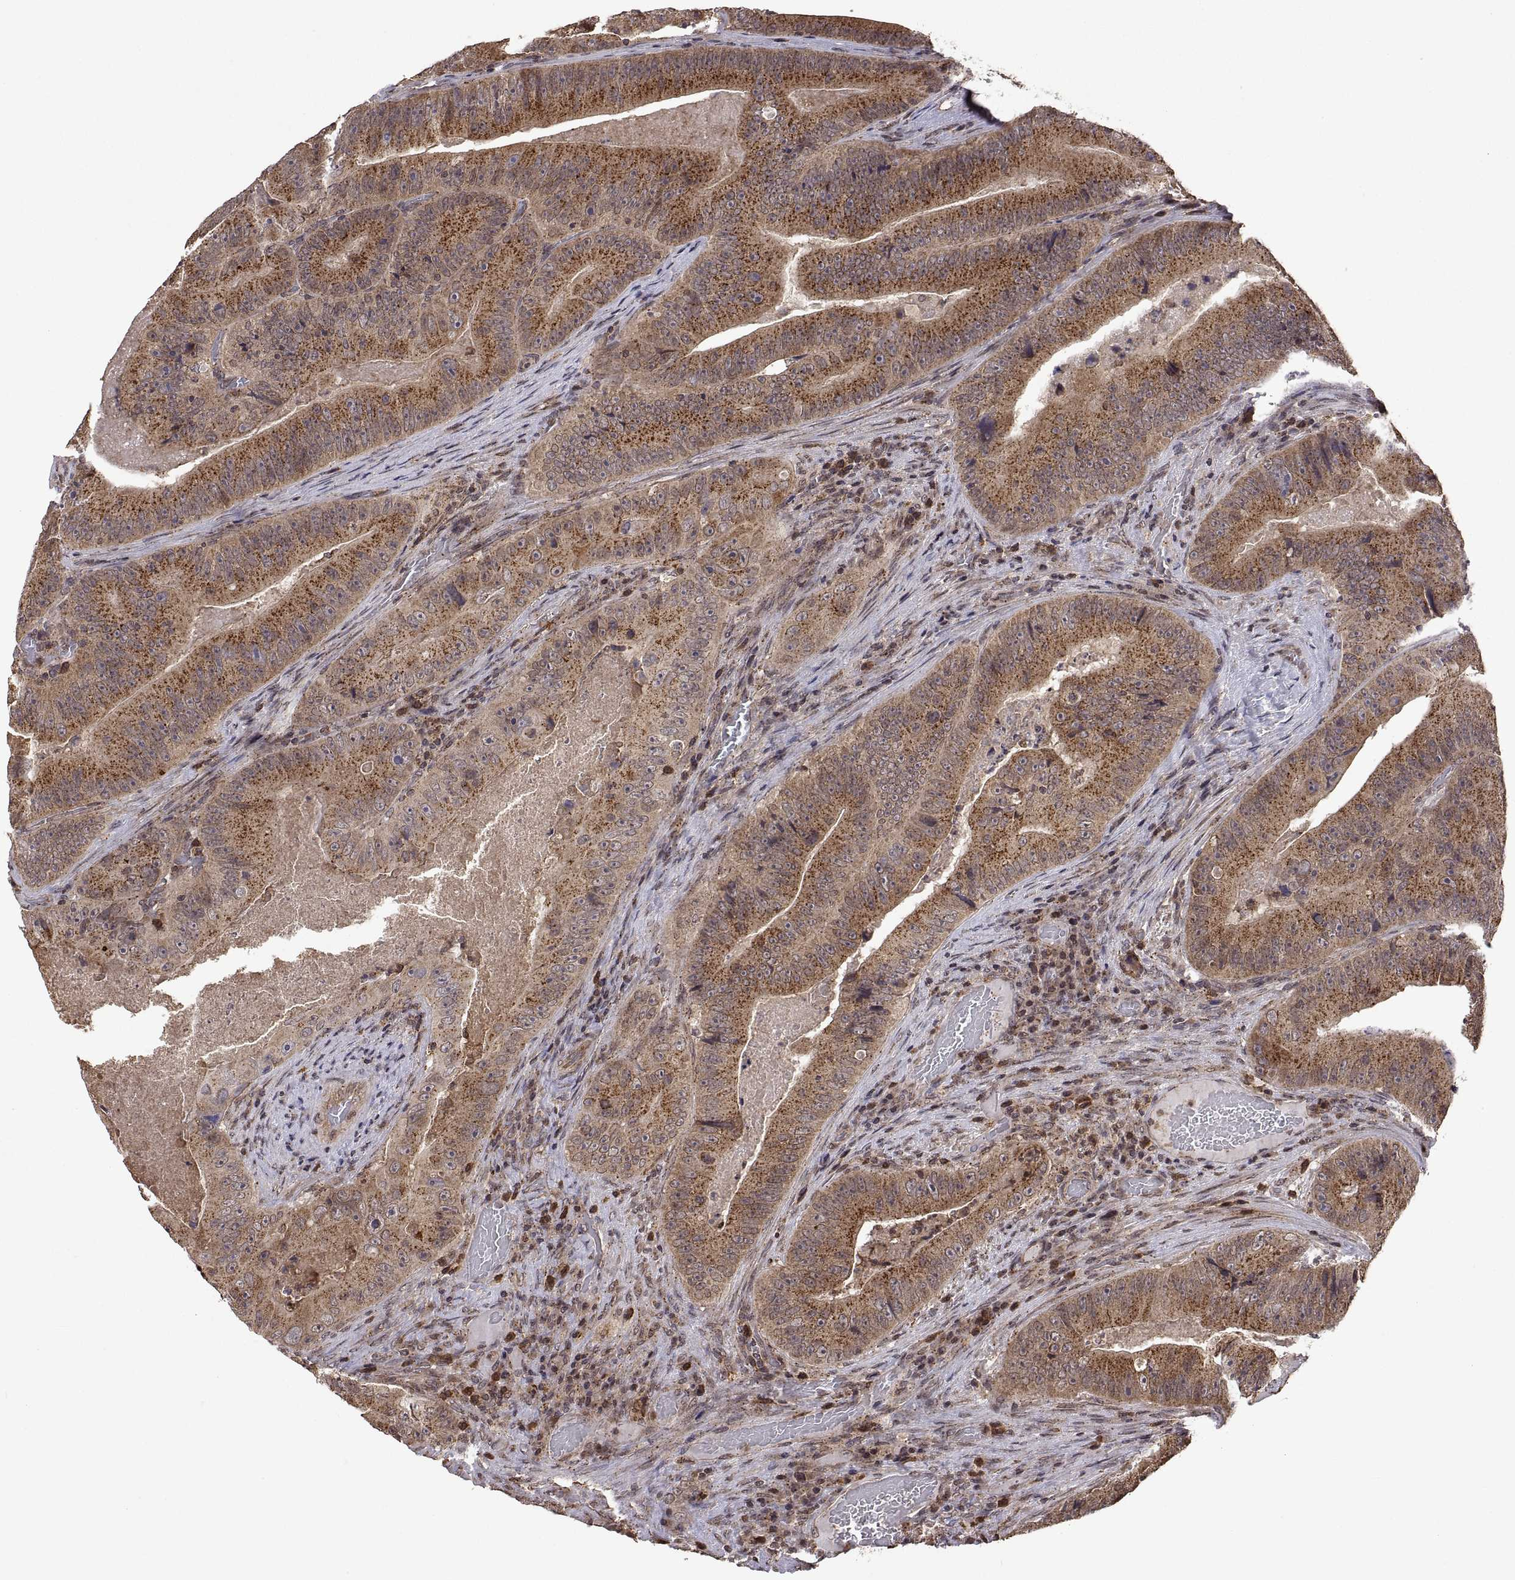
{"staining": {"intensity": "strong", "quantity": ">75%", "location": "cytoplasmic/membranous"}, "tissue": "colorectal cancer", "cell_type": "Tumor cells", "image_type": "cancer", "snomed": [{"axis": "morphology", "description": "Adenocarcinoma, NOS"}, {"axis": "topography", "description": "Colon"}], "caption": "A brown stain highlights strong cytoplasmic/membranous expression of a protein in human colorectal cancer tumor cells. (brown staining indicates protein expression, while blue staining denotes nuclei).", "gene": "ZNRF2", "patient": {"sex": "female", "age": 86}}